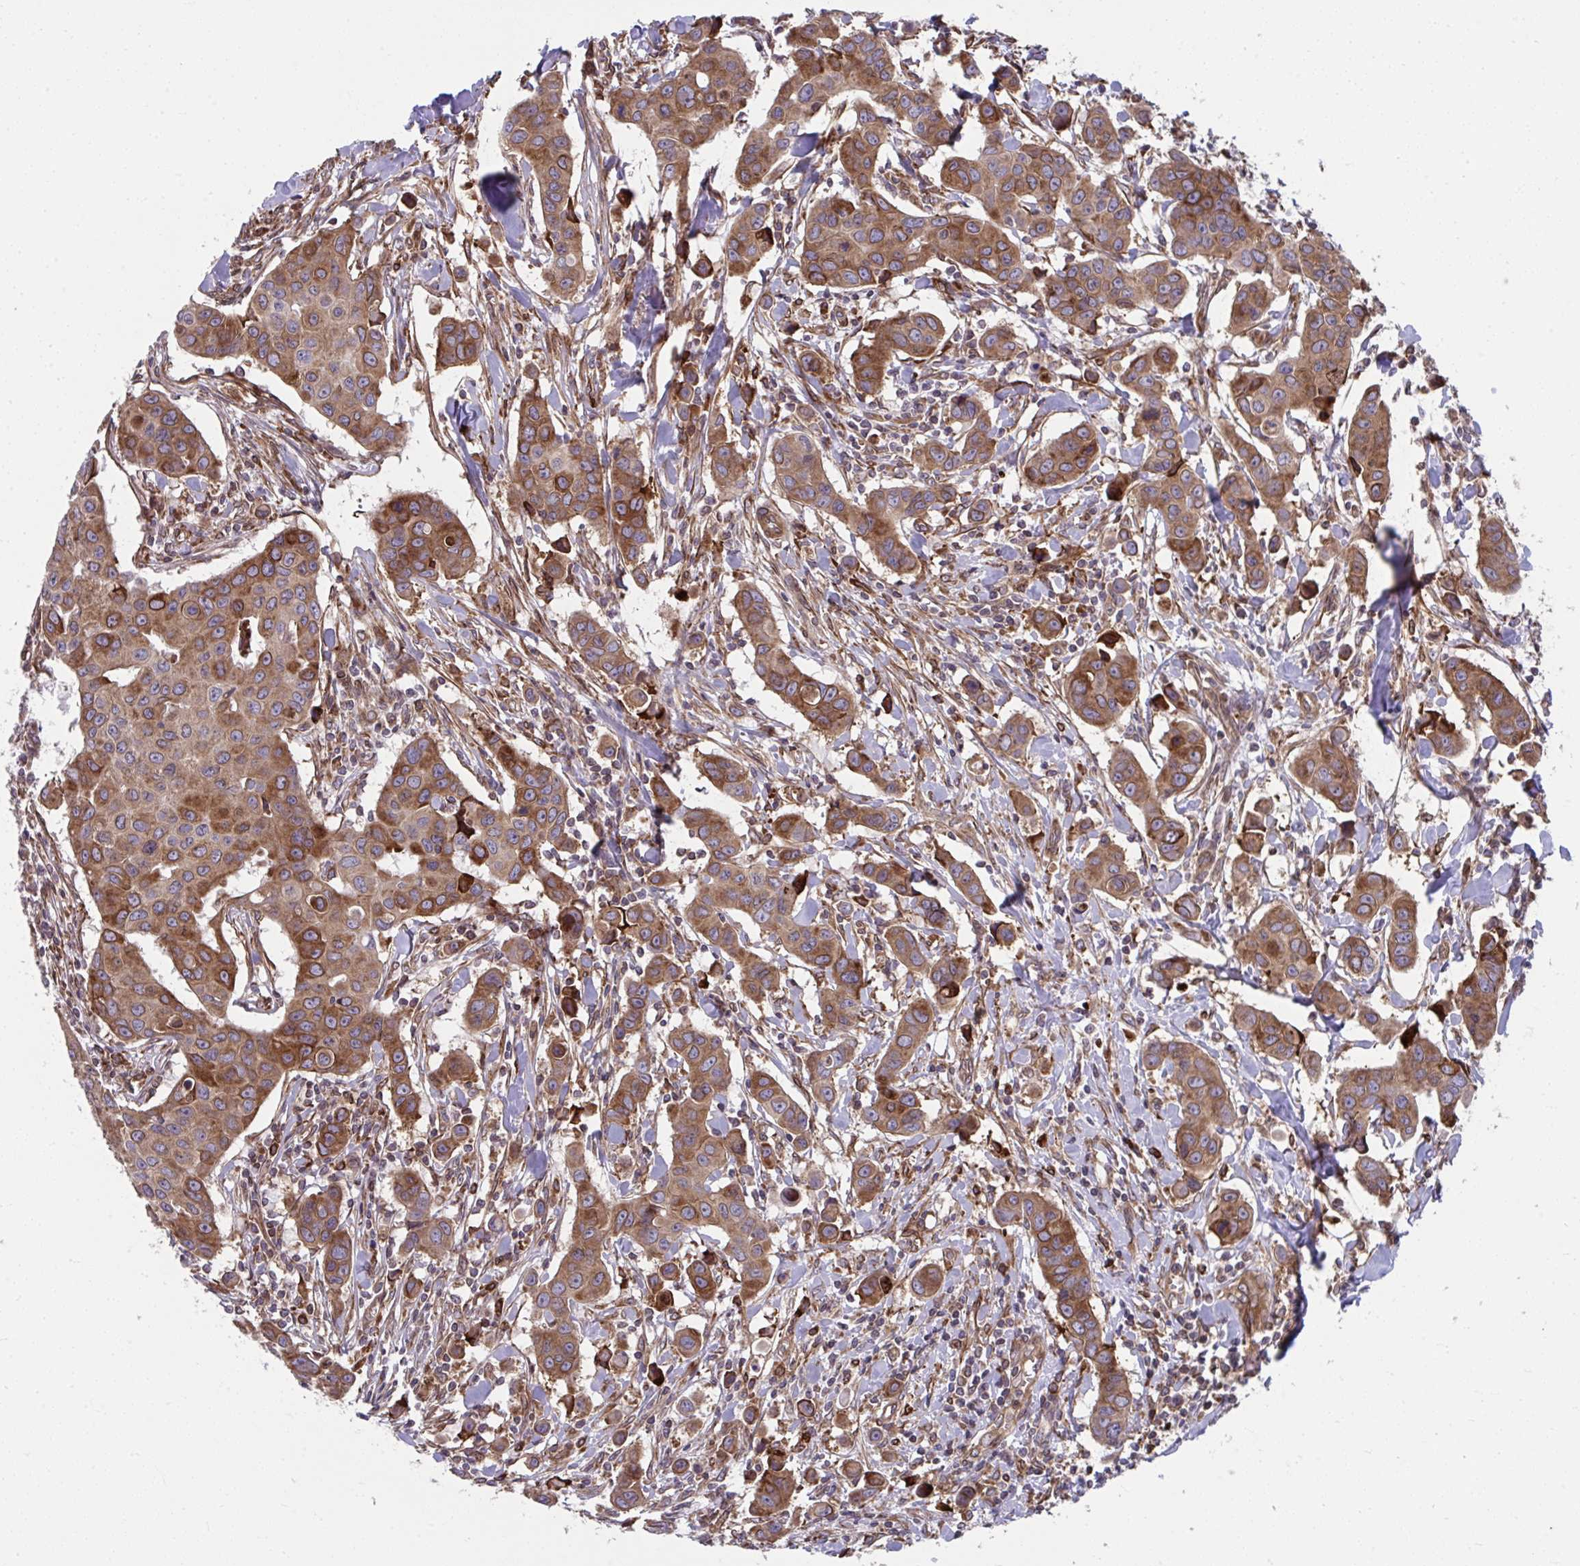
{"staining": {"intensity": "moderate", "quantity": ">75%", "location": "cytoplasmic/membranous"}, "tissue": "breast cancer", "cell_type": "Tumor cells", "image_type": "cancer", "snomed": [{"axis": "morphology", "description": "Duct carcinoma"}, {"axis": "topography", "description": "Breast"}], "caption": "Immunohistochemistry (IHC) image of neoplastic tissue: human infiltrating ductal carcinoma (breast) stained using immunohistochemistry demonstrates medium levels of moderate protein expression localized specifically in the cytoplasmic/membranous of tumor cells, appearing as a cytoplasmic/membranous brown color.", "gene": "STIM2", "patient": {"sex": "female", "age": 24}}